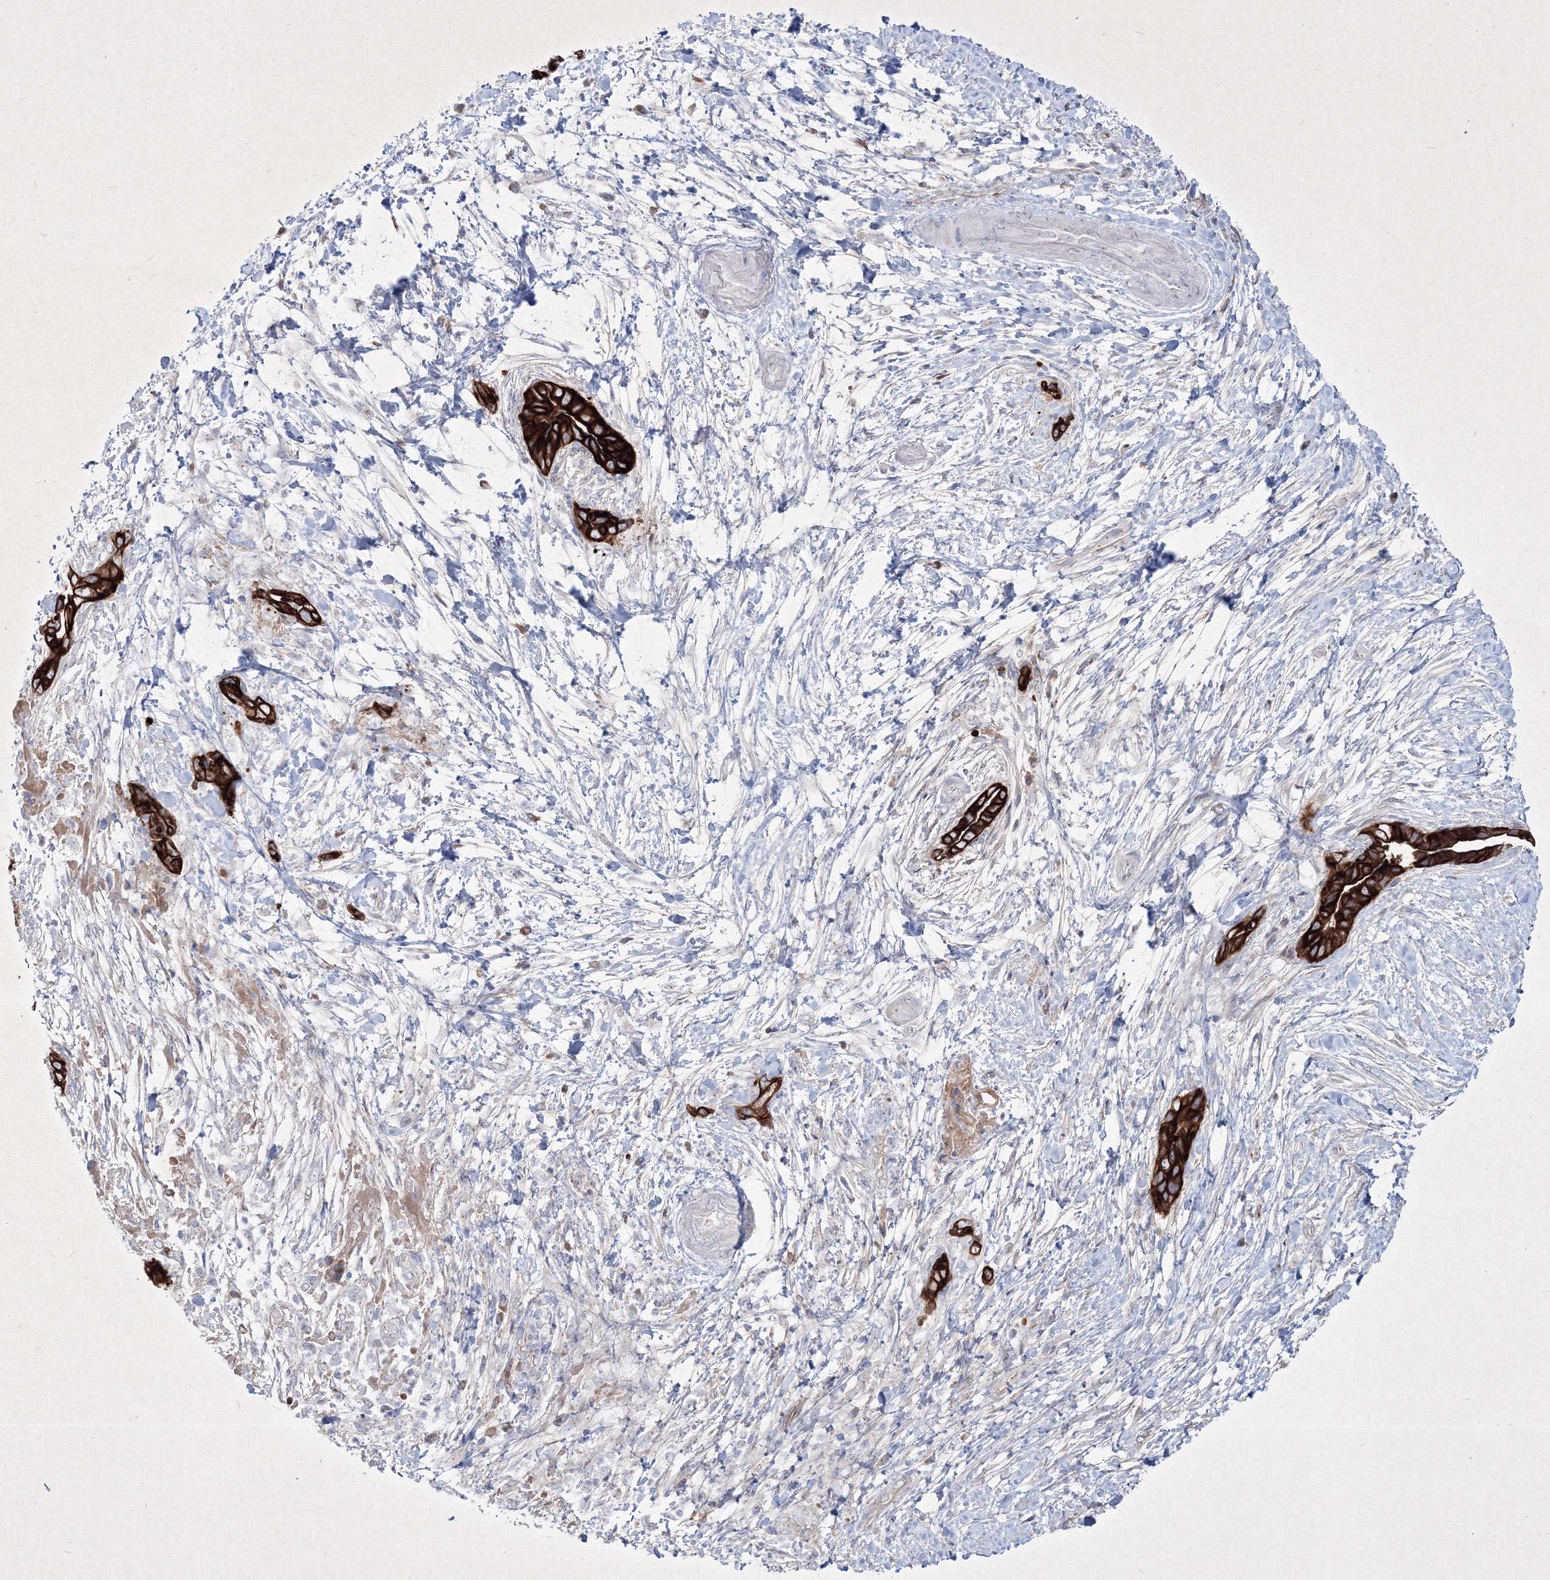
{"staining": {"intensity": "strong", "quantity": ">75%", "location": "cytoplasmic/membranous"}, "tissue": "pancreatic cancer", "cell_type": "Tumor cells", "image_type": "cancer", "snomed": [{"axis": "morphology", "description": "Adenocarcinoma, NOS"}, {"axis": "topography", "description": "Pancreas"}], "caption": "Tumor cells reveal strong cytoplasmic/membranous staining in about >75% of cells in adenocarcinoma (pancreatic).", "gene": "TMEM139", "patient": {"sex": "male", "age": 75}}